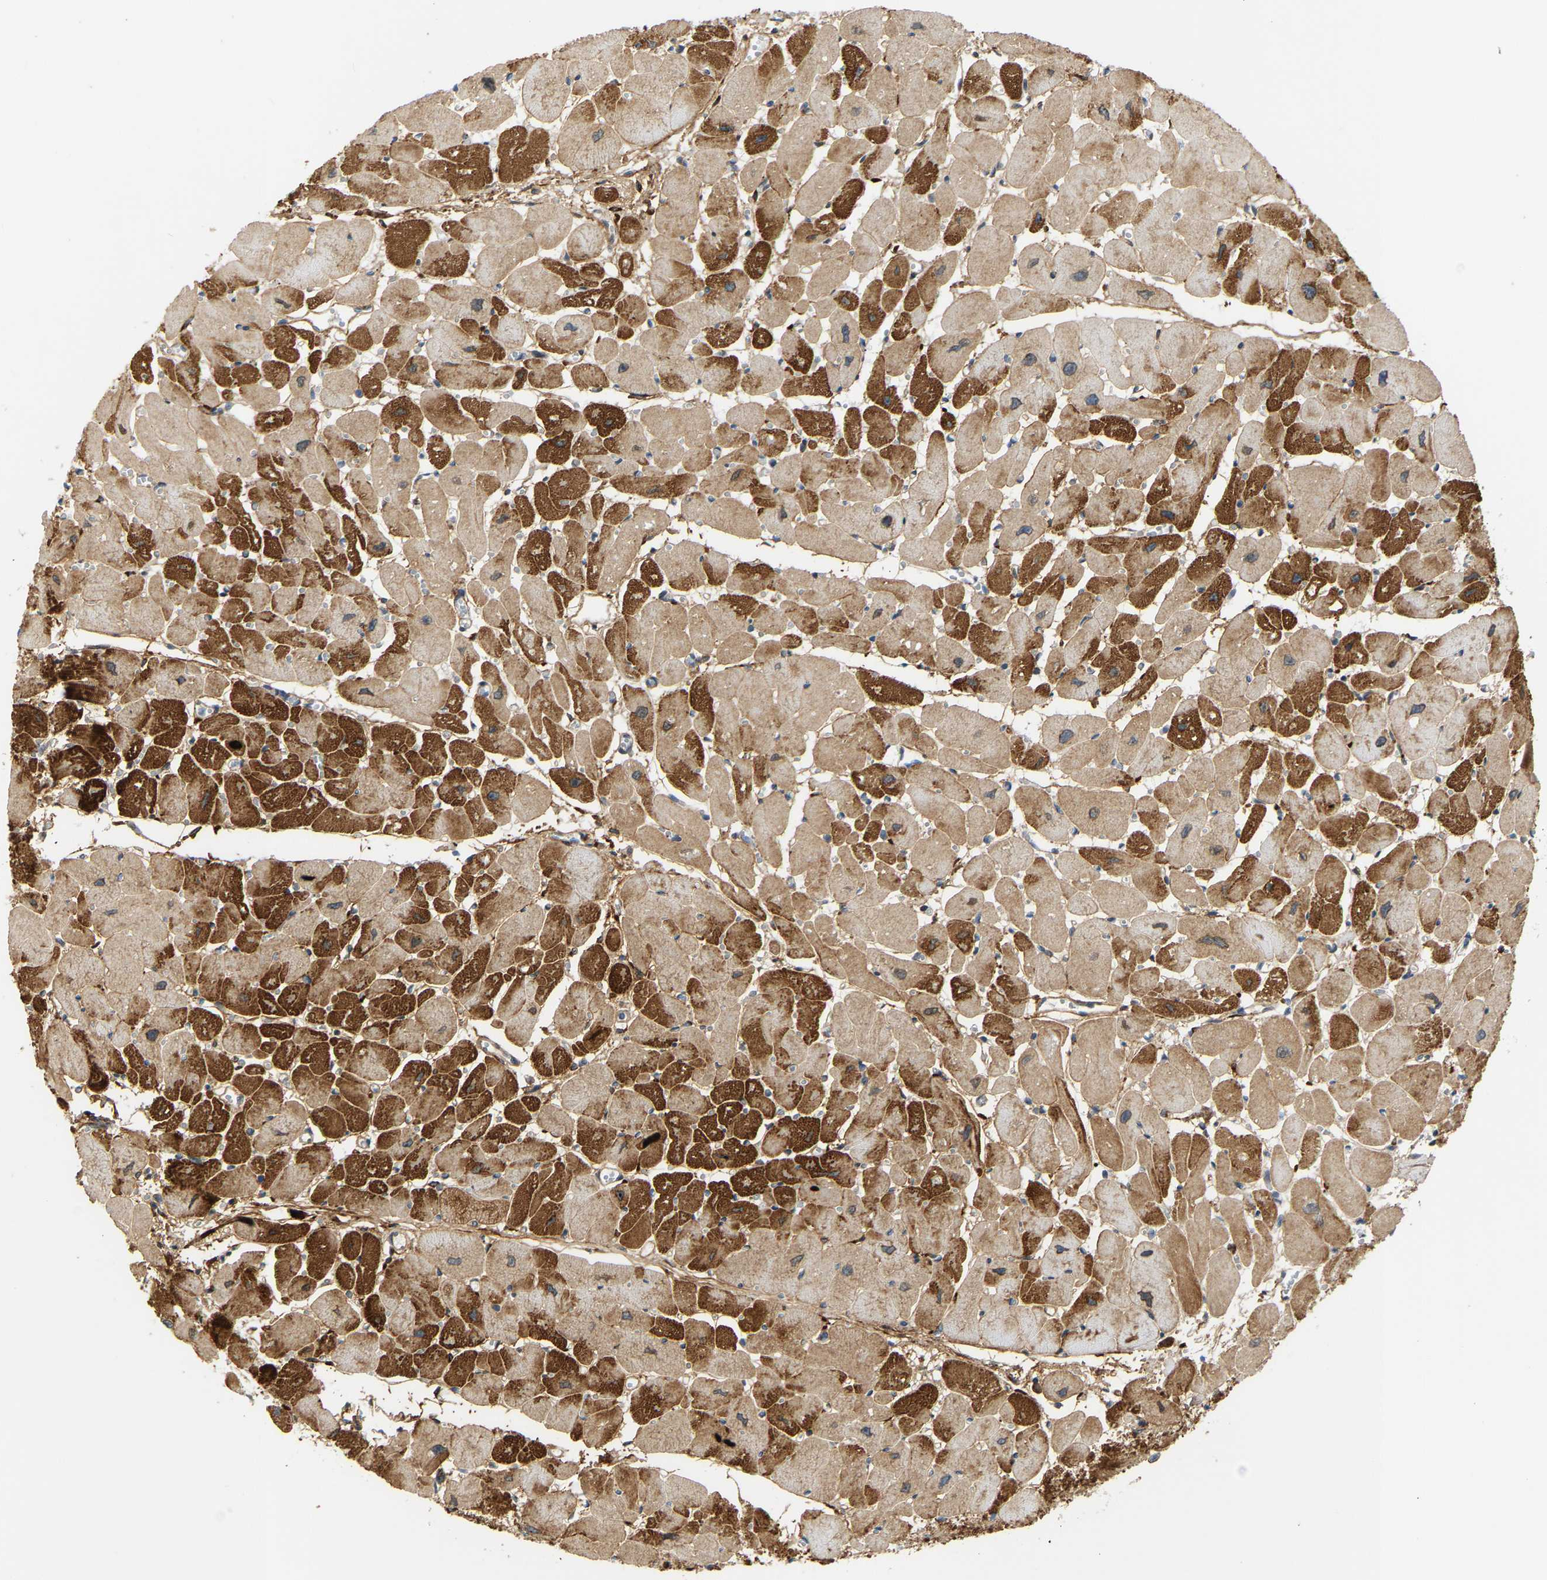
{"staining": {"intensity": "strong", "quantity": ">75%", "location": "cytoplasmic/membranous"}, "tissue": "heart muscle", "cell_type": "Cardiomyocytes", "image_type": "normal", "snomed": [{"axis": "morphology", "description": "Normal tissue, NOS"}, {"axis": "topography", "description": "Heart"}], "caption": "Cardiomyocytes reveal strong cytoplasmic/membranous expression in approximately >75% of cells in benign heart muscle.", "gene": "PLCG2", "patient": {"sex": "female", "age": 54}}